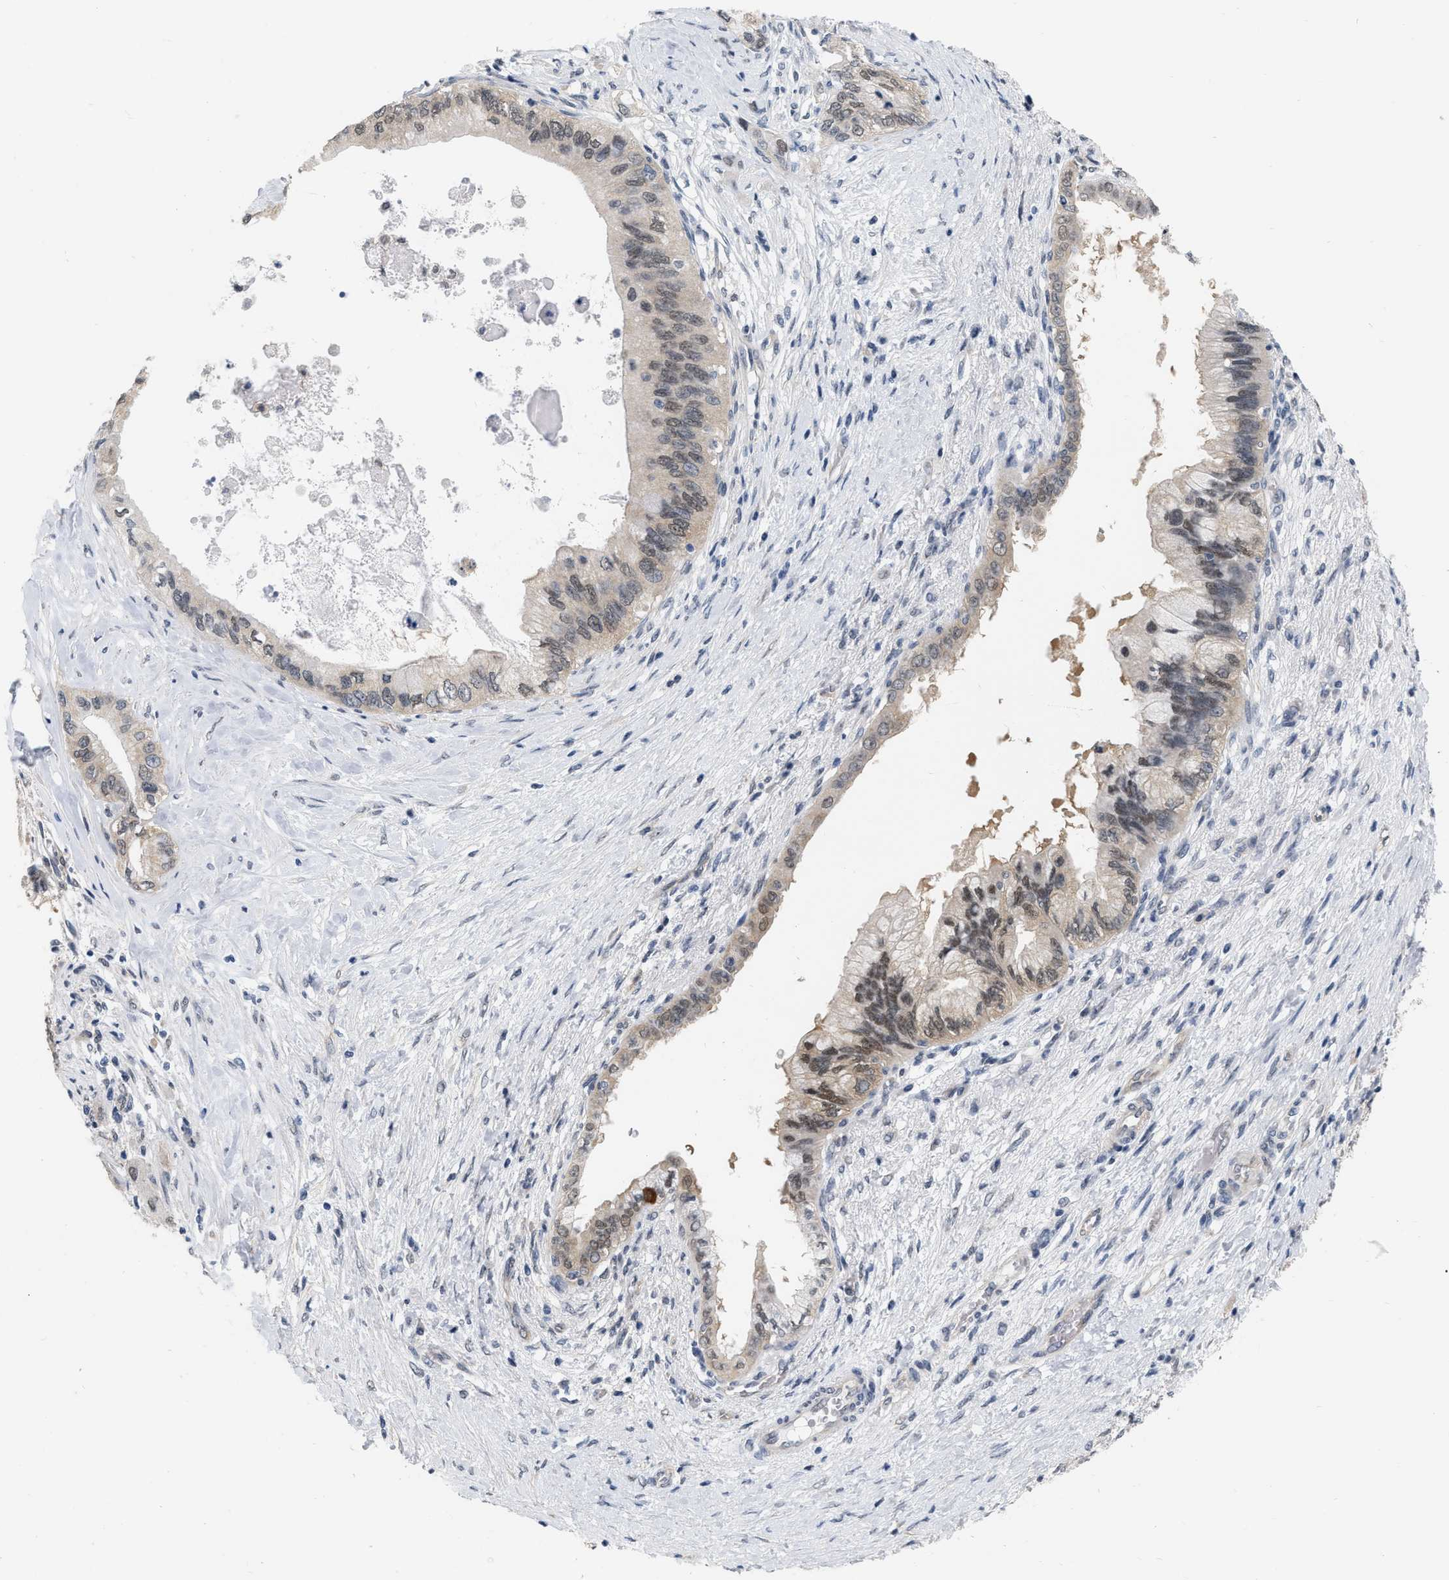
{"staining": {"intensity": "weak", "quantity": ">75%", "location": "cytoplasmic/membranous,nuclear"}, "tissue": "pancreatic cancer", "cell_type": "Tumor cells", "image_type": "cancer", "snomed": [{"axis": "morphology", "description": "Adenocarcinoma, NOS"}, {"axis": "topography", "description": "Pancreas"}], "caption": "Immunohistochemical staining of pancreatic cancer exhibits weak cytoplasmic/membranous and nuclear protein staining in about >75% of tumor cells.", "gene": "RUVBL1", "patient": {"sex": "female", "age": 73}}